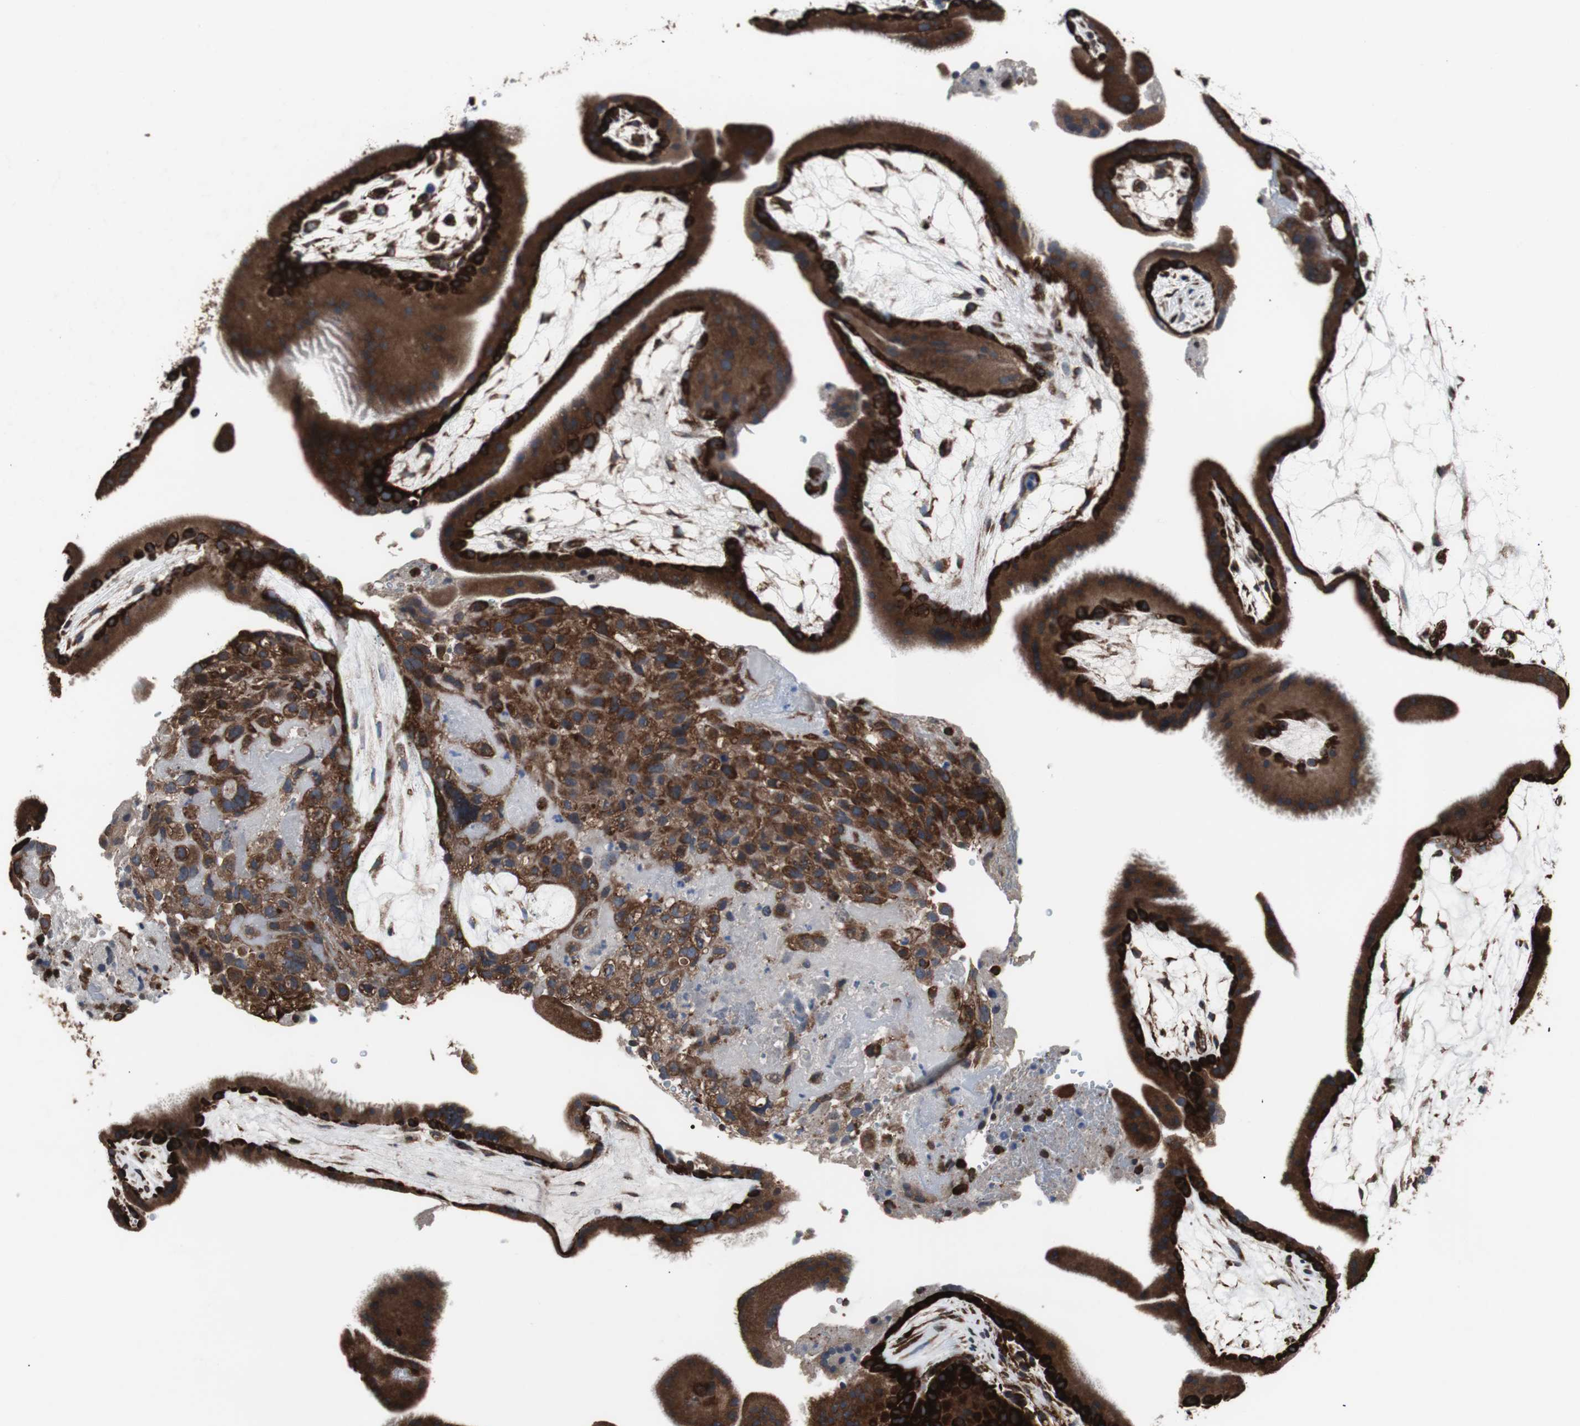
{"staining": {"intensity": "strong", "quantity": ">75%", "location": "cytoplasmic/membranous"}, "tissue": "placenta", "cell_type": "Trophoblastic cells", "image_type": "normal", "snomed": [{"axis": "morphology", "description": "Normal tissue, NOS"}, {"axis": "topography", "description": "Placenta"}], "caption": "Protein analysis of normal placenta displays strong cytoplasmic/membranous staining in approximately >75% of trophoblastic cells.", "gene": "USP10", "patient": {"sex": "female", "age": 19}}